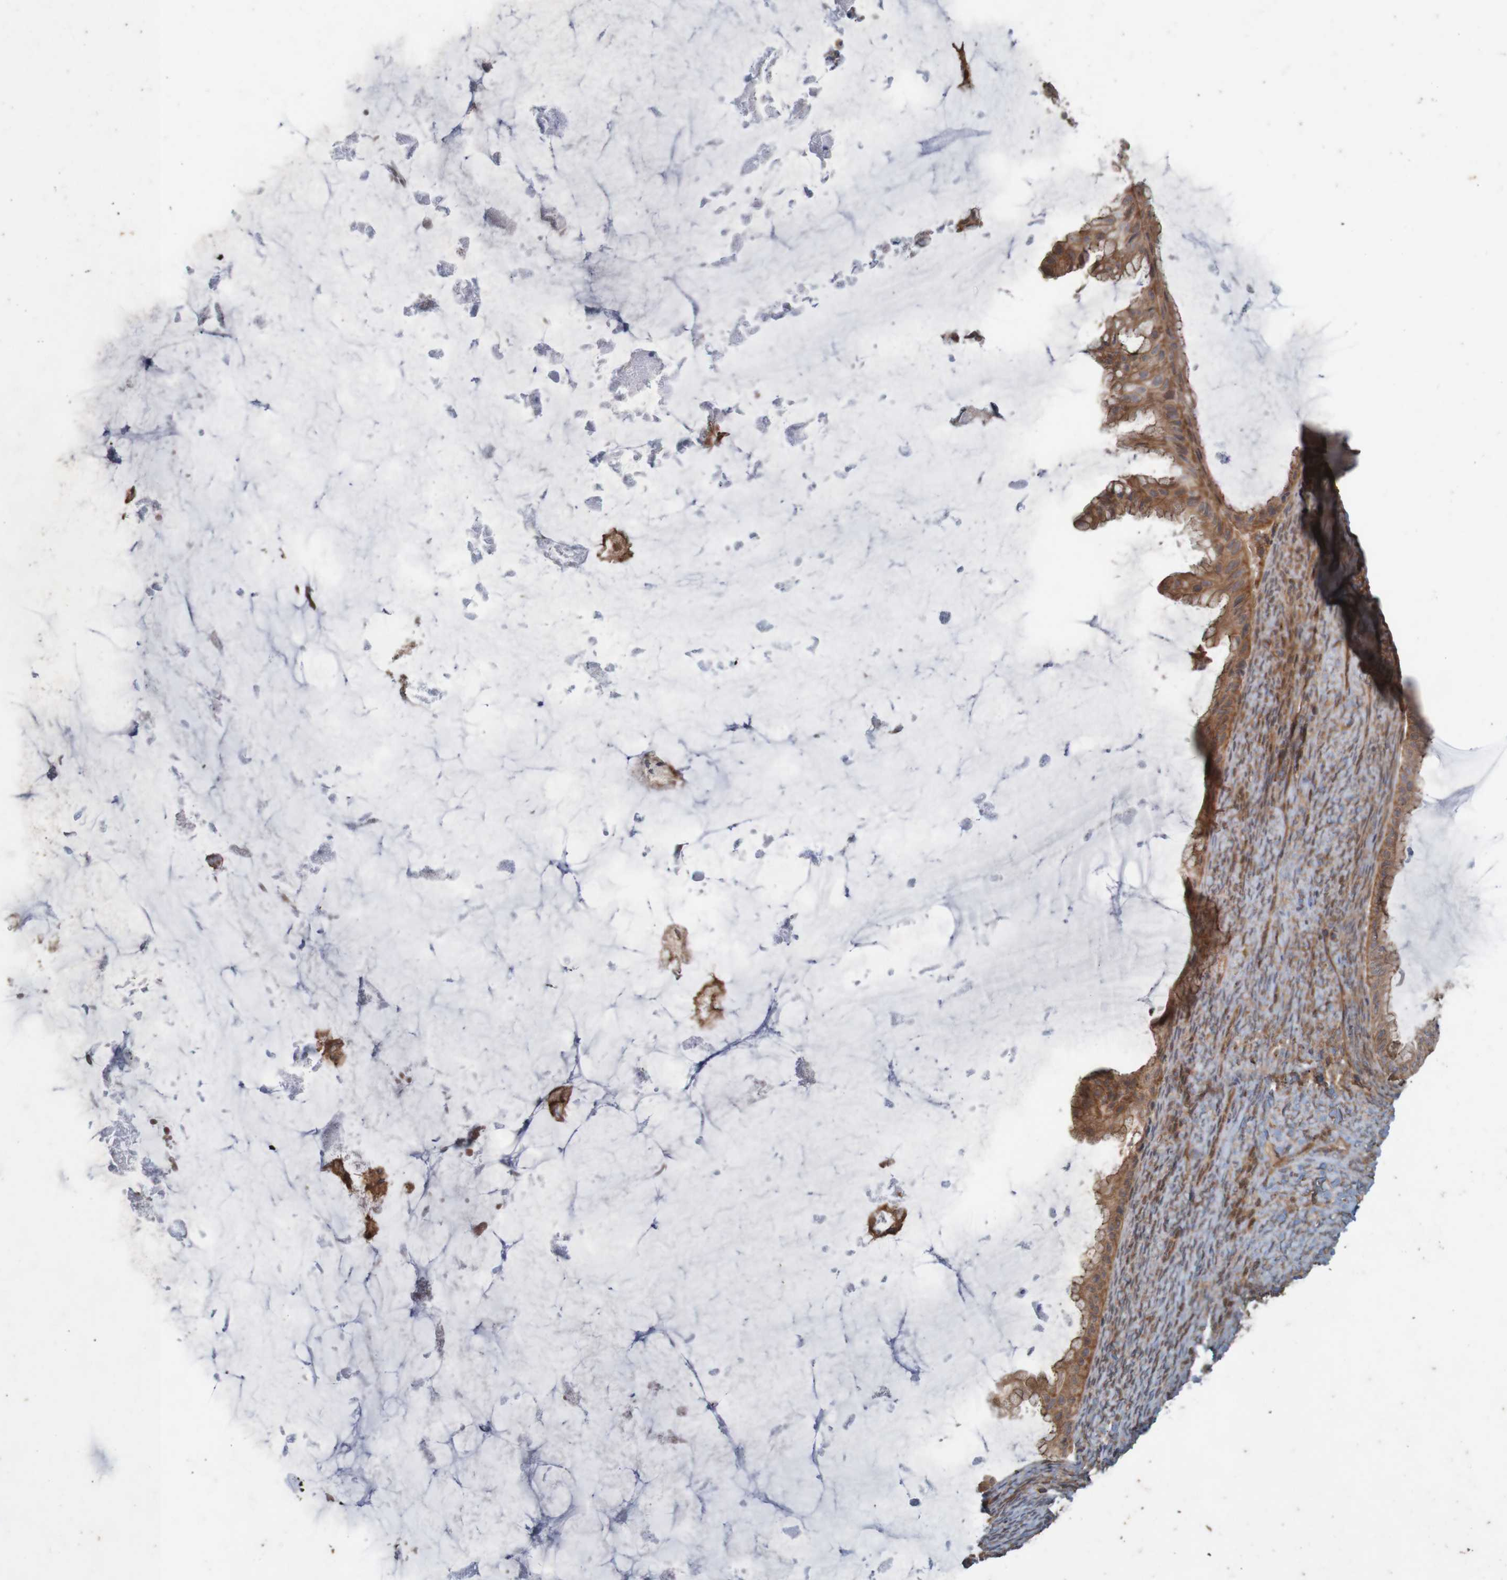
{"staining": {"intensity": "moderate", "quantity": ">75%", "location": "cytoplasmic/membranous"}, "tissue": "ovarian cancer", "cell_type": "Tumor cells", "image_type": "cancer", "snomed": [{"axis": "morphology", "description": "Cystadenocarcinoma, mucinous, NOS"}, {"axis": "topography", "description": "Ovary"}], "caption": "Ovarian cancer (mucinous cystadenocarcinoma) stained for a protein (brown) demonstrates moderate cytoplasmic/membranous positive staining in approximately >75% of tumor cells.", "gene": "ARHGEF11", "patient": {"sex": "female", "age": 61}}